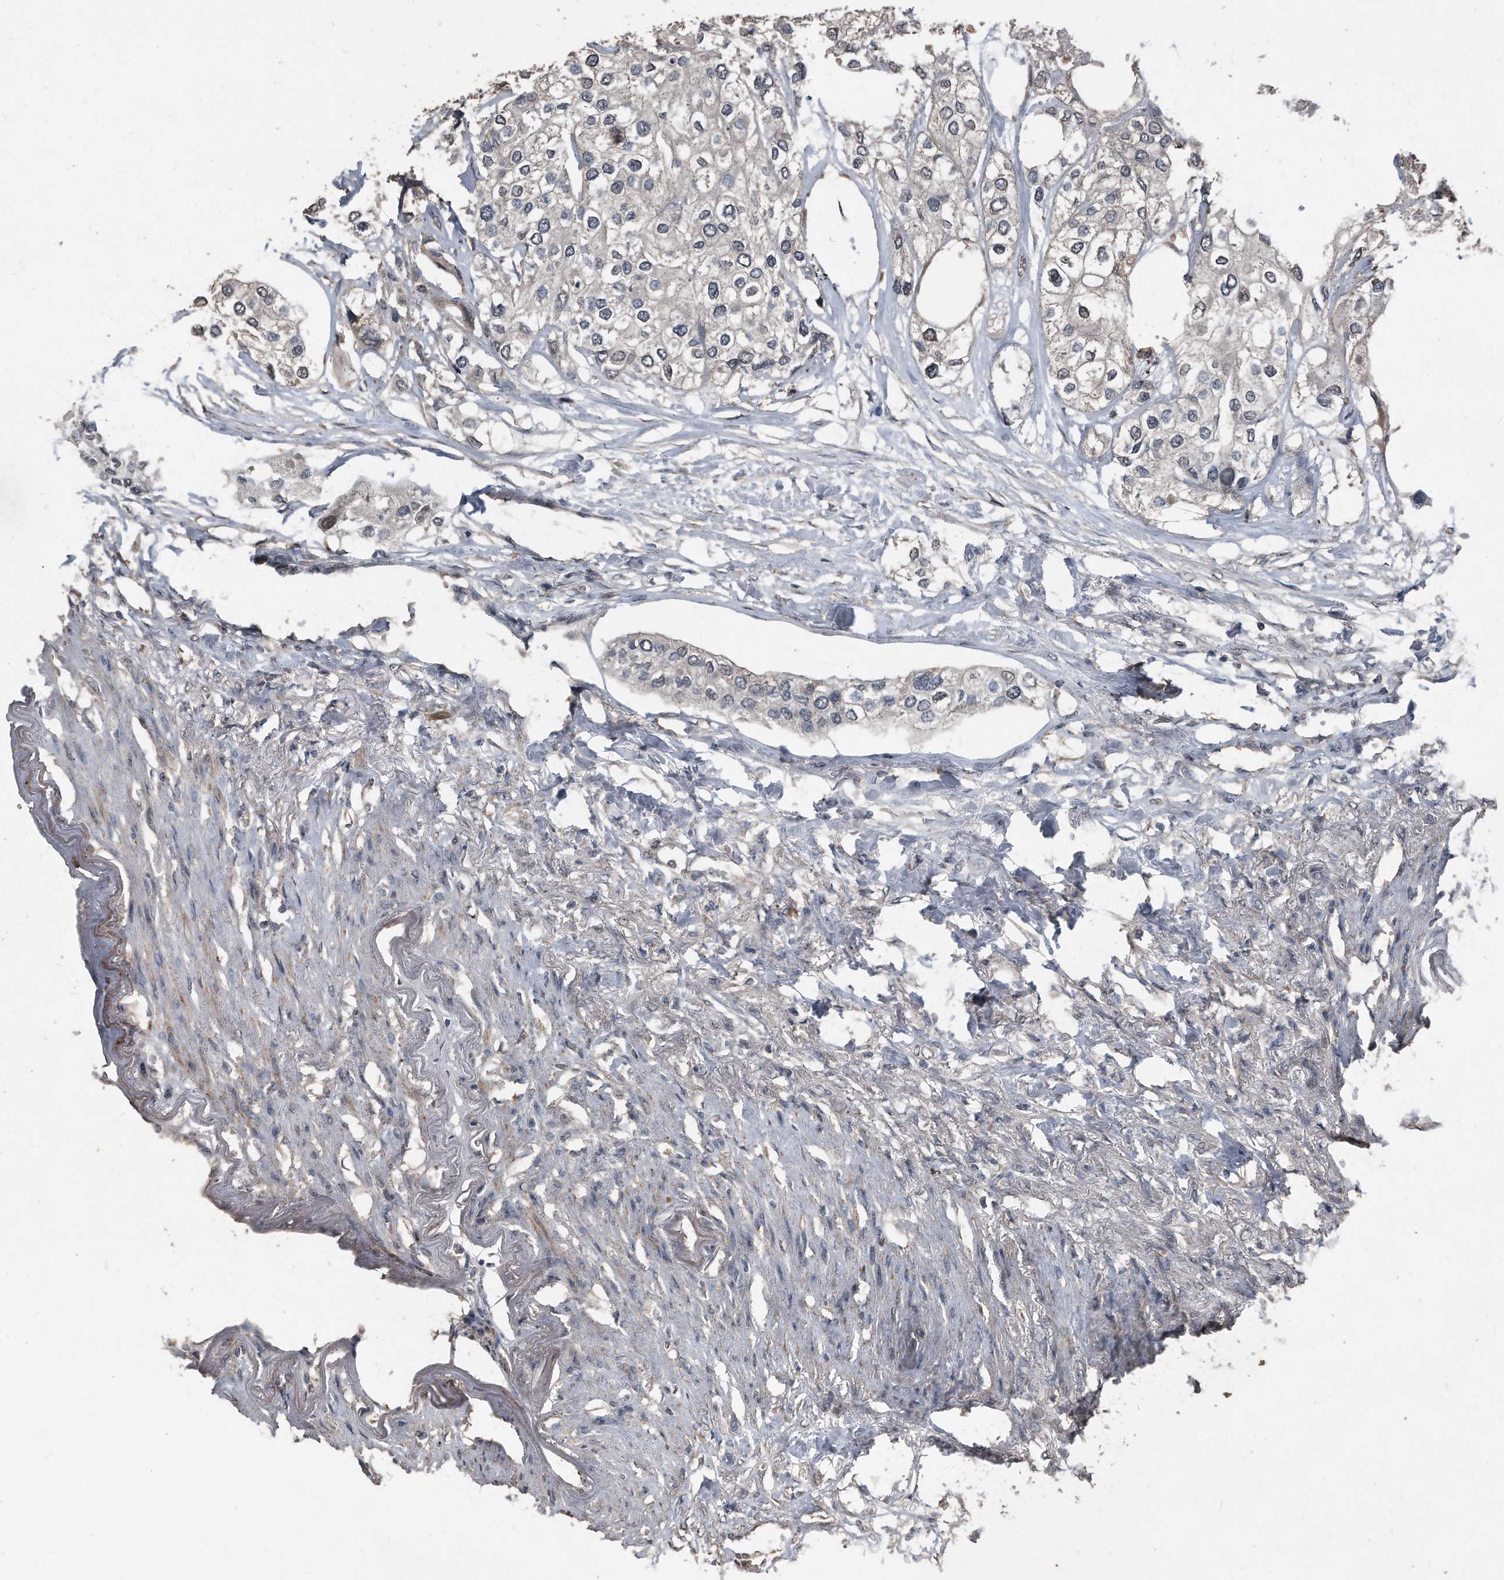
{"staining": {"intensity": "negative", "quantity": "none", "location": "none"}, "tissue": "urothelial cancer", "cell_type": "Tumor cells", "image_type": "cancer", "snomed": [{"axis": "morphology", "description": "Urothelial carcinoma, High grade"}, {"axis": "topography", "description": "Urinary bladder"}], "caption": "There is no significant expression in tumor cells of urothelial carcinoma (high-grade).", "gene": "ANKRD10", "patient": {"sex": "male", "age": 64}}